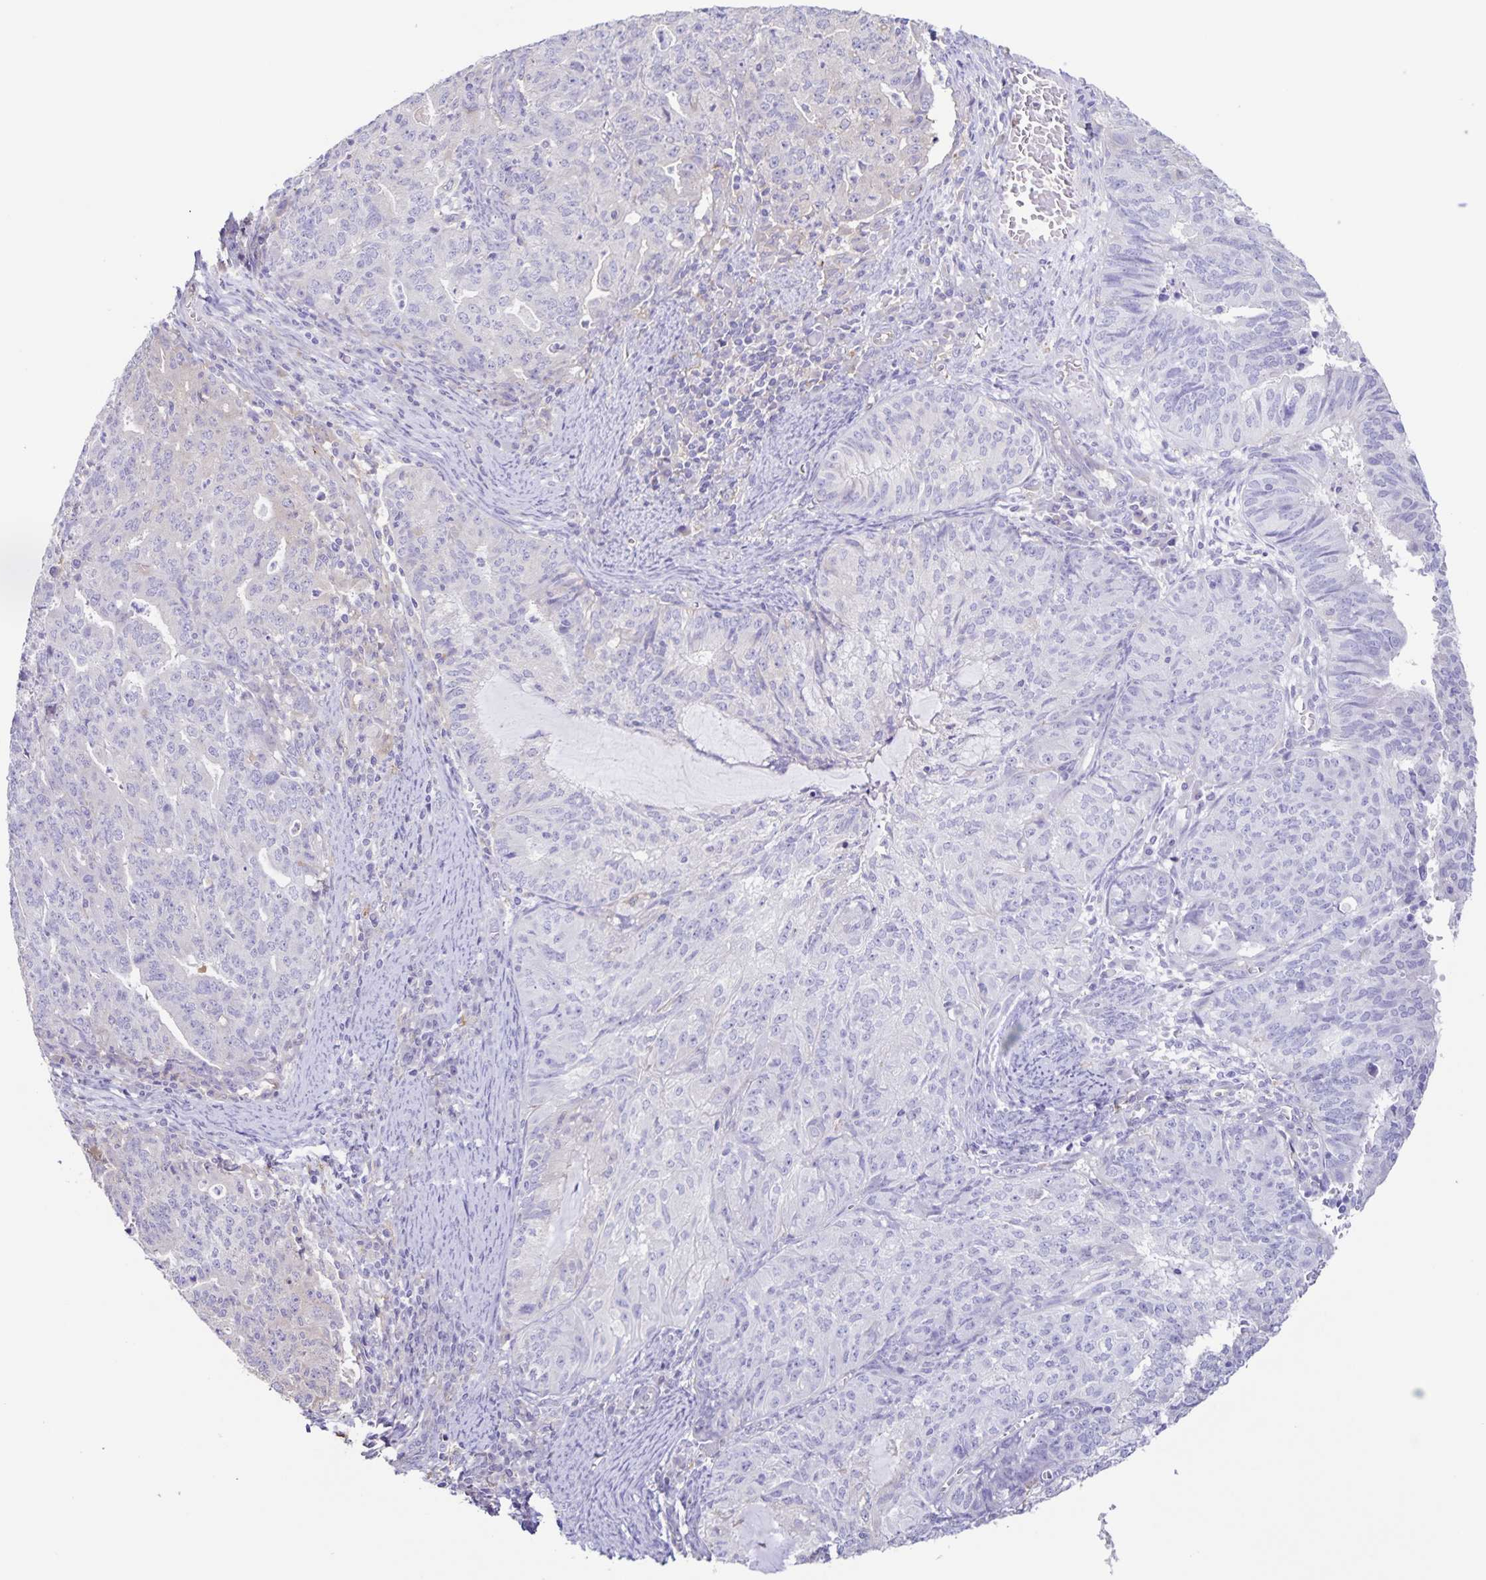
{"staining": {"intensity": "negative", "quantity": "none", "location": "none"}, "tissue": "endometrial cancer", "cell_type": "Tumor cells", "image_type": "cancer", "snomed": [{"axis": "morphology", "description": "Adenocarcinoma, NOS"}, {"axis": "topography", "description": "Endometrium"}], "caption": "Immunohistochemistry of human endometrial cancer shows no expression in tumor cells.", "gene": "BOLL", "patient": {"sex": "female", "age": 82}}